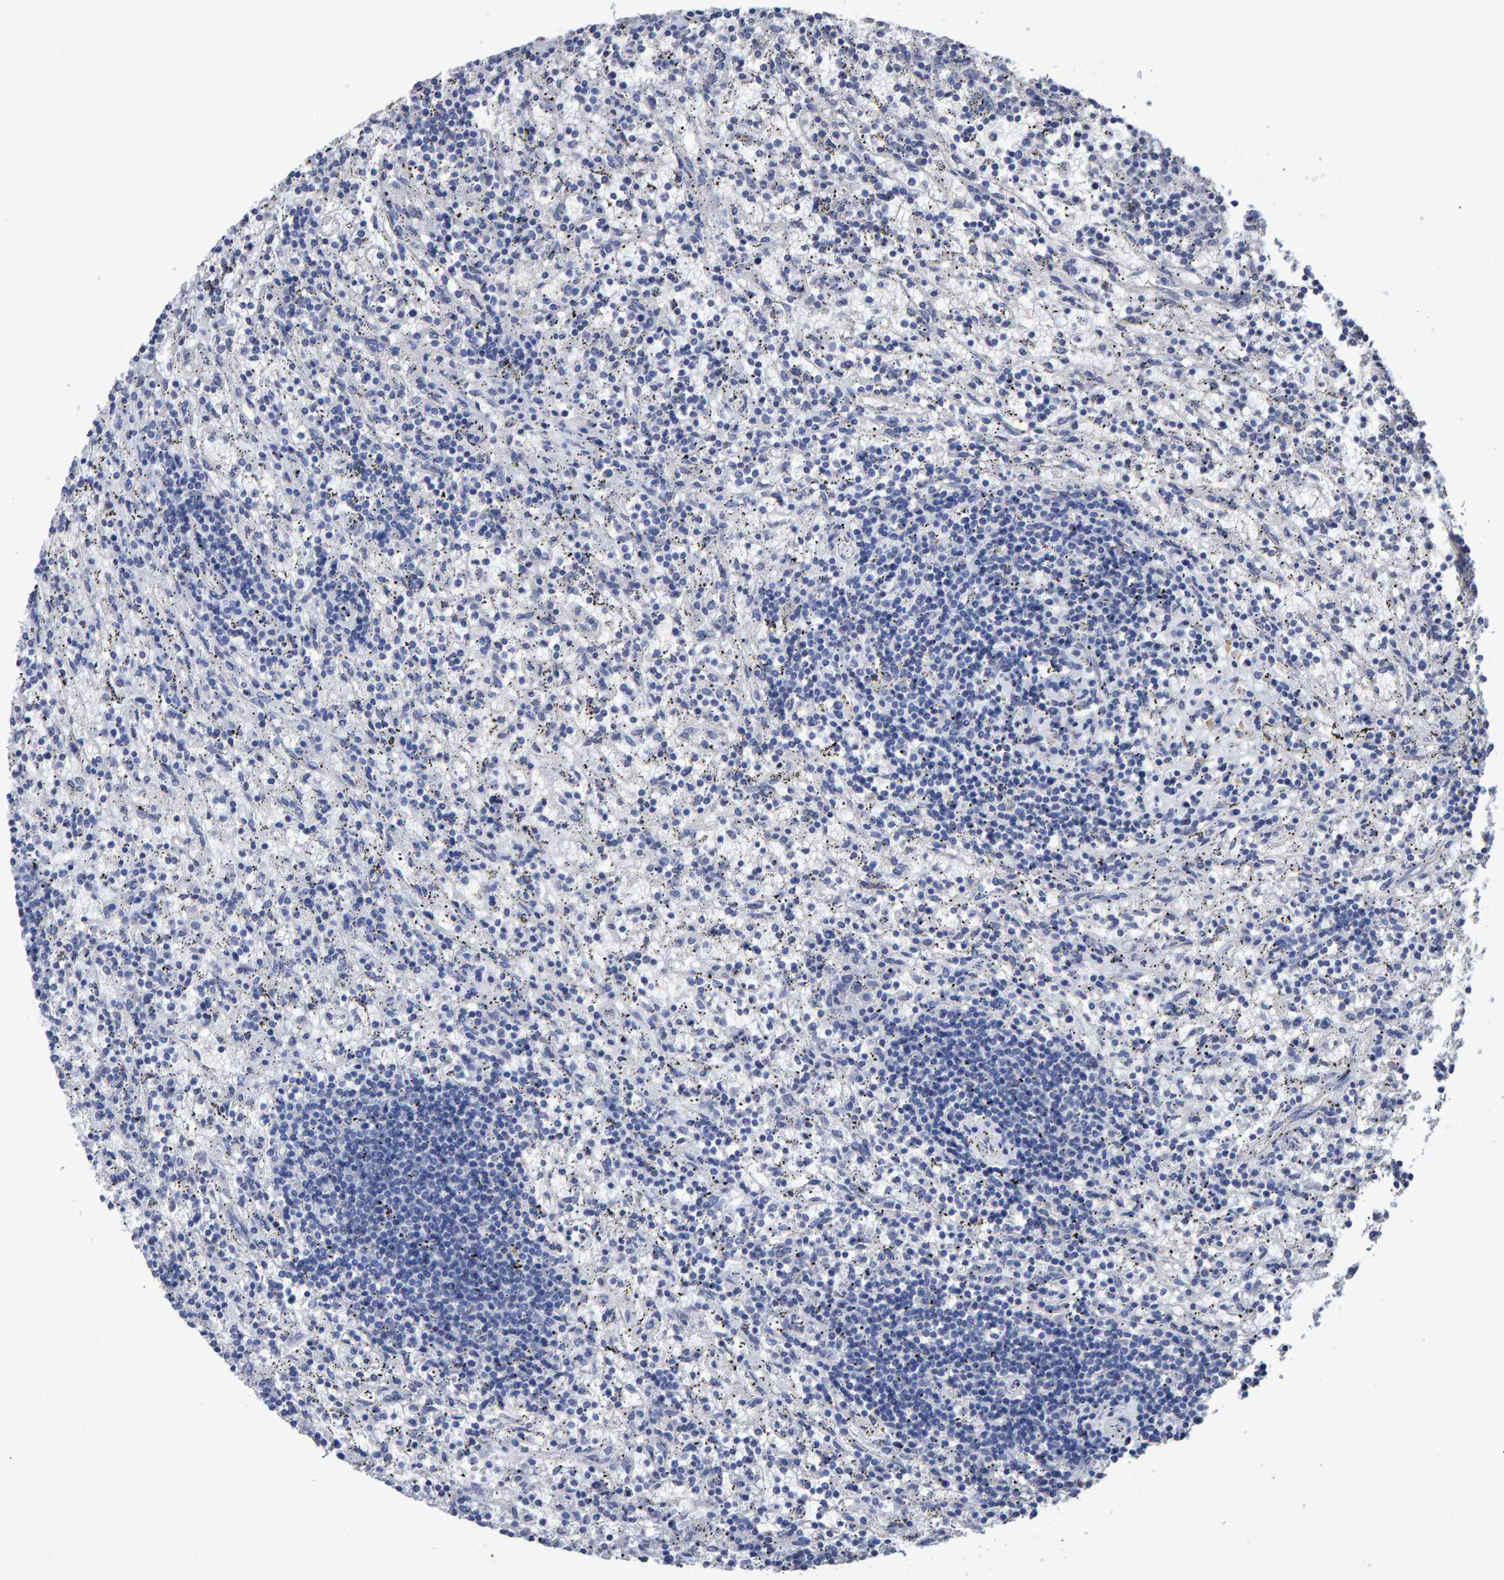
{"staining": {"intensity": "negative", "quantity": "none", "location": "none"}, "tissue": "lymphoma", "cell_type": "Tumor cells", "image_type": "cancer", "snomed": [{"axis": "morphology", "description": "Malignant lymphoma, non-Hodgkin's type, Low grade"}, {"axis": "topography", "description": "Spleen"}], "caption": "DAB immunohistochemical staining of lymphoma displays no significant staining in tumor cells.", "gene": "HEMGN", "patient": {"sex": "male", "age": 76}}